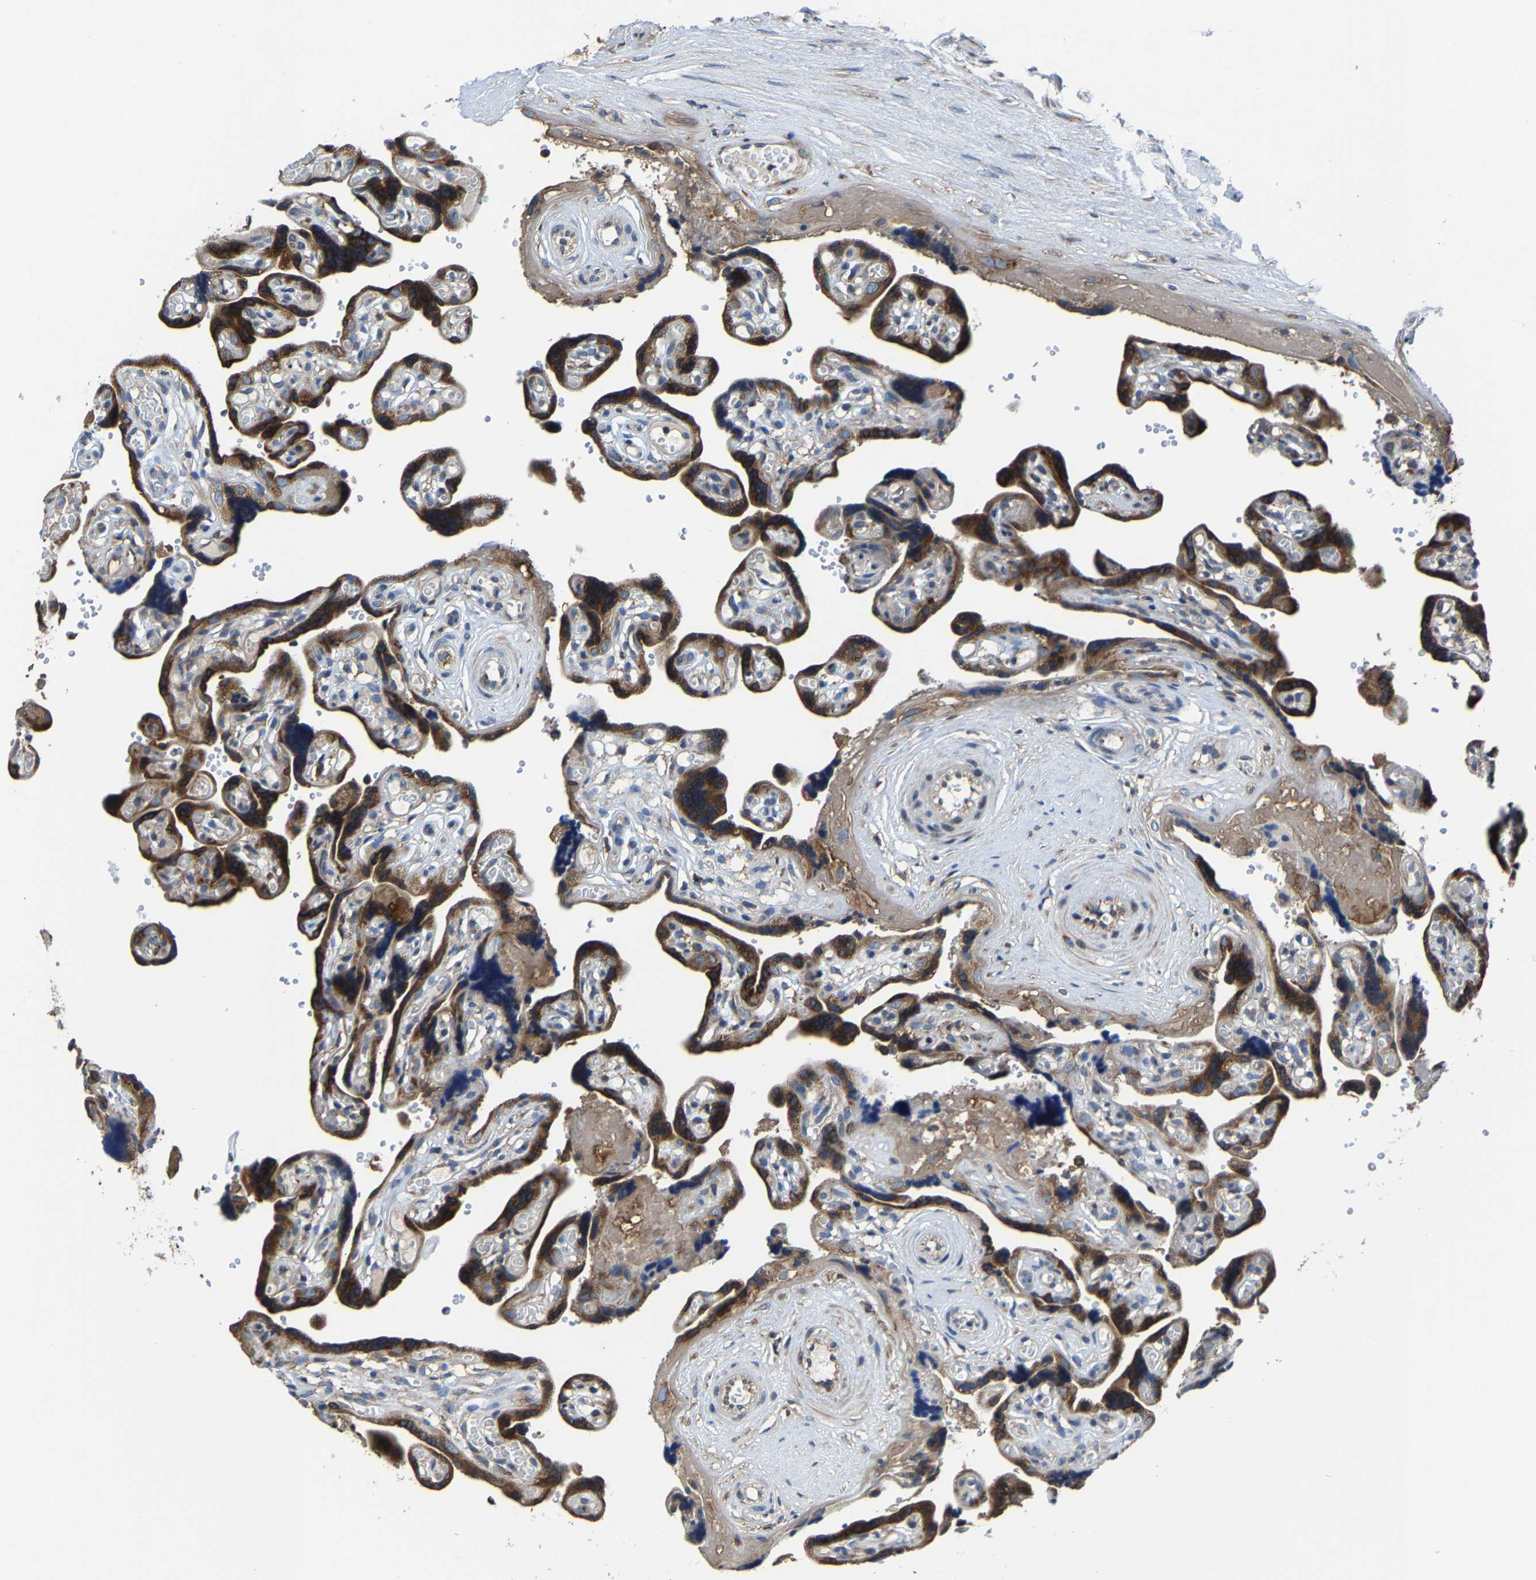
{"staining": {"intensity": "moderate", "quantity": ">75%", "location": "cytoplasmic/membranous"}, "tissue": "placenta", "cell_type": "Decidual cells", "image_type": "normal", "snomed": [{"axis": "morphology", "description": "Normal tissue, NOS"}, {"axis": "topography", "description": "Placenta"}], "caption": "This image displays unremarkable placenta stained with immunohistochemistry to label a protein in brown. The cytoplasmic/membranous of decidual cells show moderate positivity for the protein. Nuclei are counter-stained blue.", "gene": "G3BP2", "patient": {"sex": "female", "age": 30}}